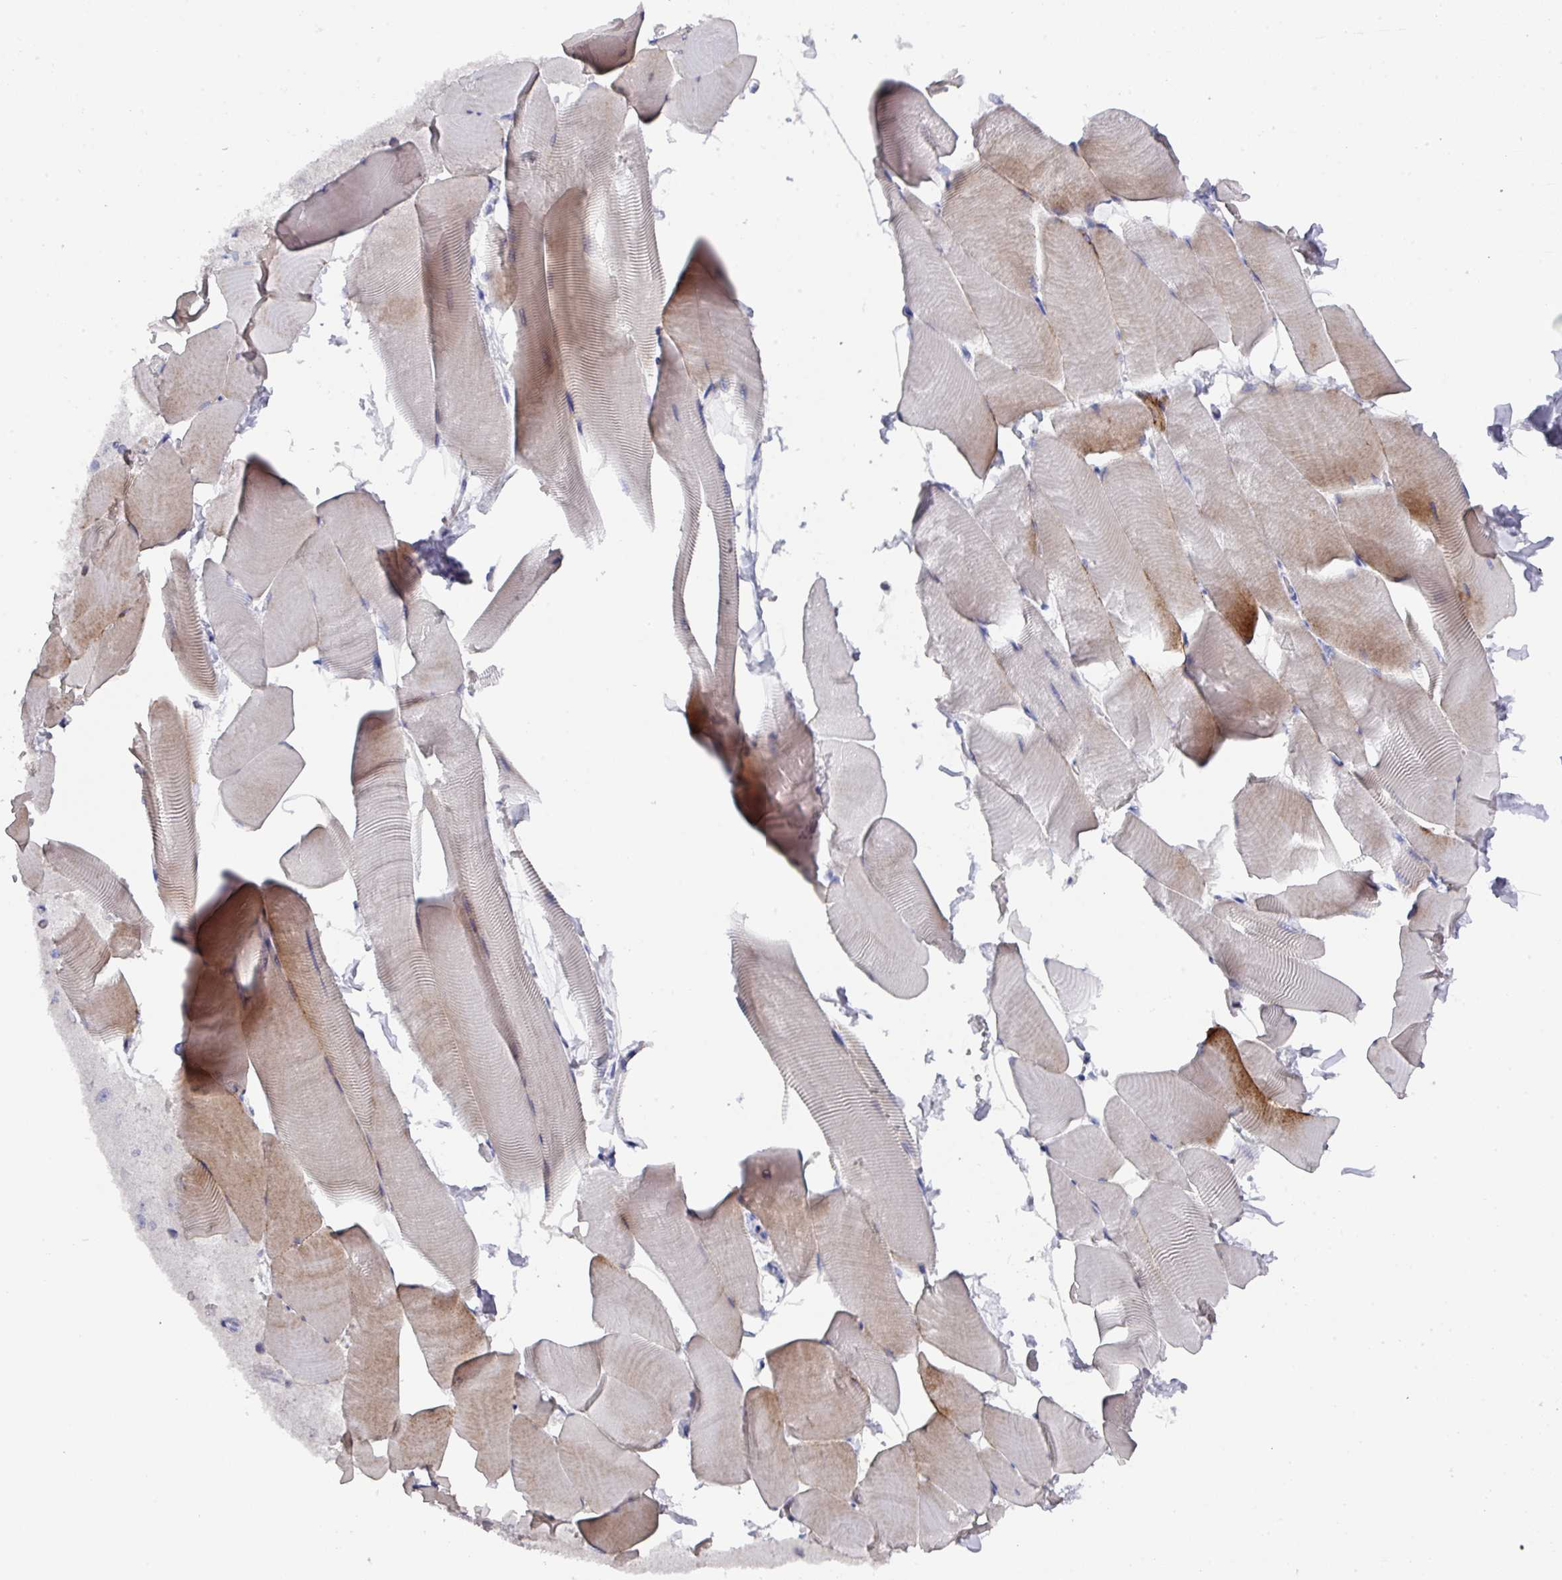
{"staining": {"intensity": "weak", "quantity": "<25%", "location": "cytoplasmic/membranous"}, "tissue": "skeletal muscle", "cell_type": "Myocytes", "image_type": "normal", "snomed": [{"axis": "morphology", "description": "Normal tissue, NOS"}, {"axis": "topography", "description": "Skeletal muscle"}], "caption": "Immunohistochemistry photomicrograph of unremarkable skeletal muscle: skeletal muscle stained with DAB (3,3'-diaminobenzidine) reveals no significant protein expression in myocytes.", "gene": "DAZ1", "patient": {"sex": "male", "age": 25}}